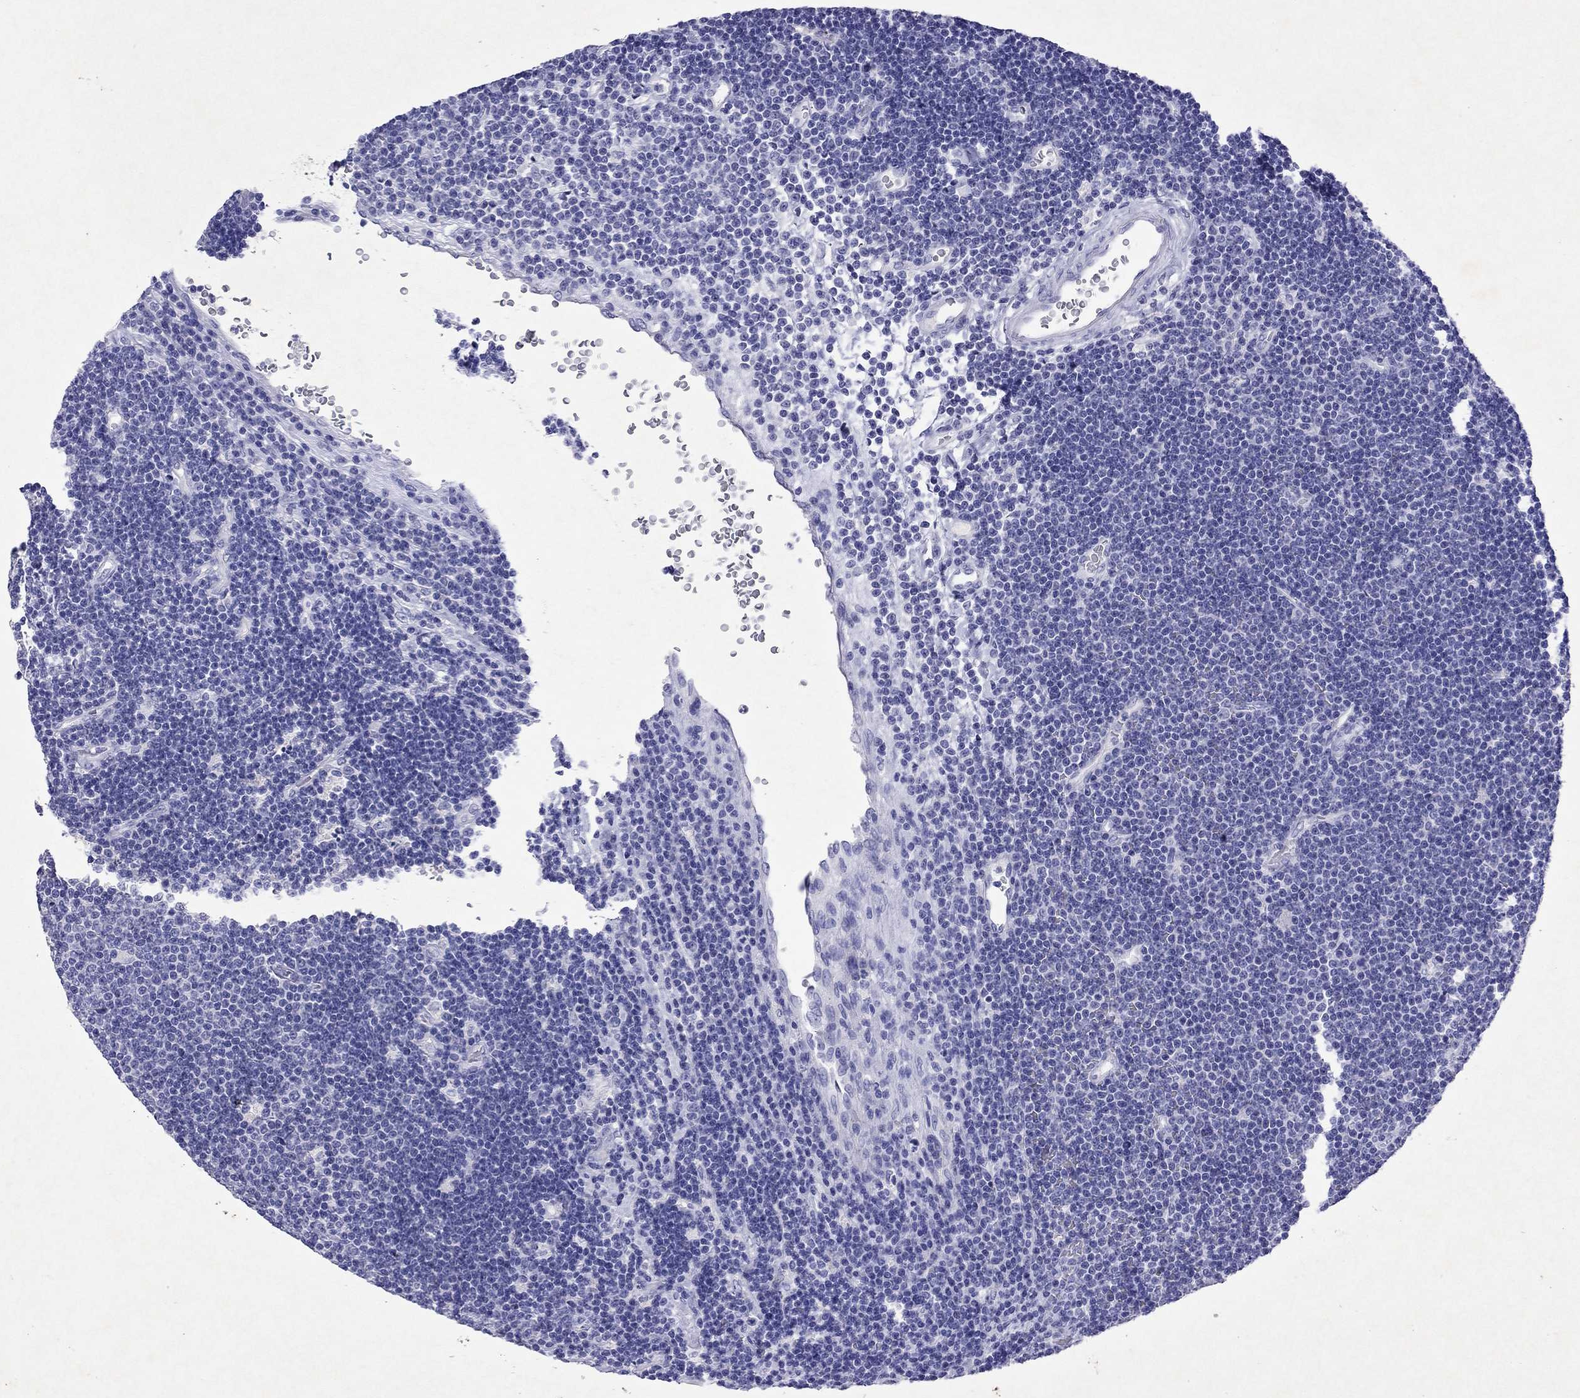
{"staining": {"intensity": "negative", "quantity": "none", "location": "none"}, "tissue": "lymphoma", "cell_type": "Tumor cells", "image_type": "cancer", "snomed": [{"axis": "morphology", "description": "Malignant lymphoma, non-Hodgkin's type, Low grade"}, {"axis": "topography", "description": "Brain"}], "caption": "This is an immunohistochemistry (IHC) image of human lymphoma. There is no positivity in tumor cells.", "gene": "ARMC12", "patient": {"sex": "female", "age": 66}}